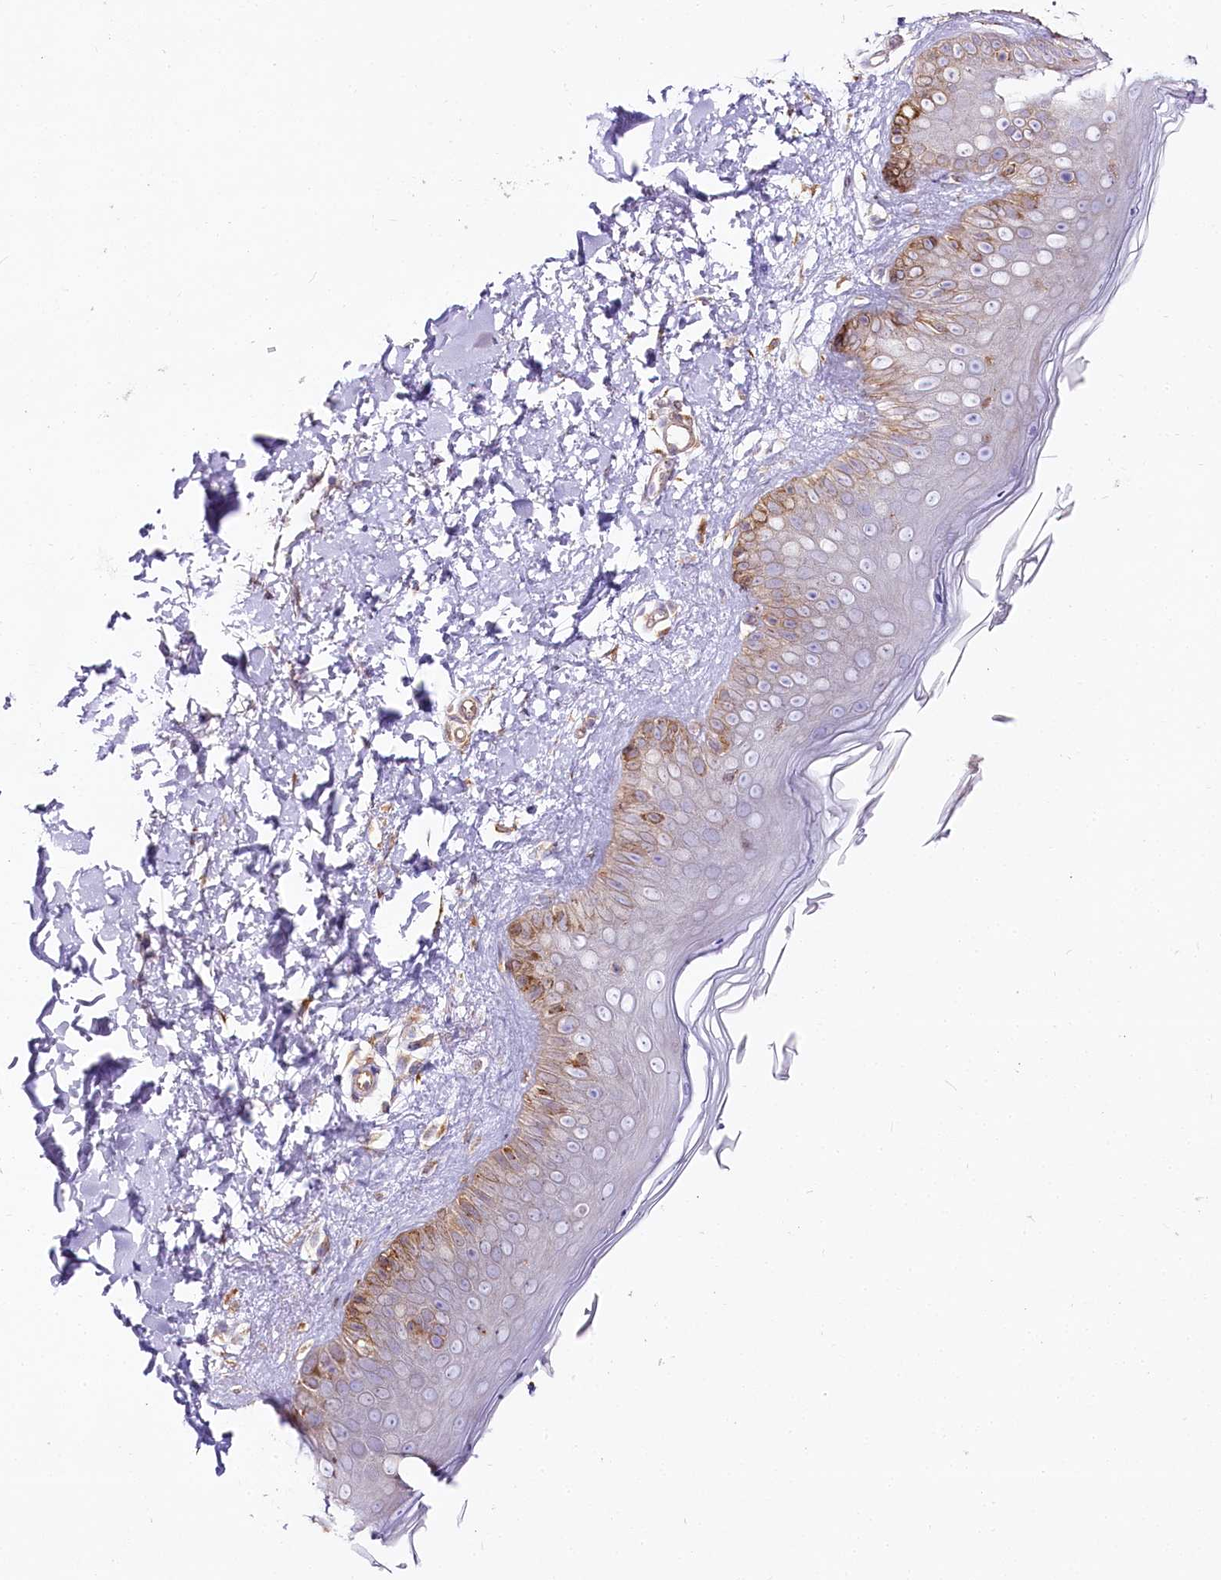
{"staining": {"intensity": "moderate", "quantity": ">75%", "location": "cytoplasmic/membranous"}, "tissue": "skin", "cell_type": "Fibroblasts", "image_type": "normal", "snomed": [{"axis": "morphology", "description": "Normal tissue, NOS"}, {"axis": "topography", "description": "Skin"}], "caption": "This histopathology image displays IHC staining of unremarkable skin, with medium moderate cytoplasmic/membranous positivity in approximately >75% of fibroblasts.", "gene": "CNPY2", "patient": {"sex": "male", "age": 52}}